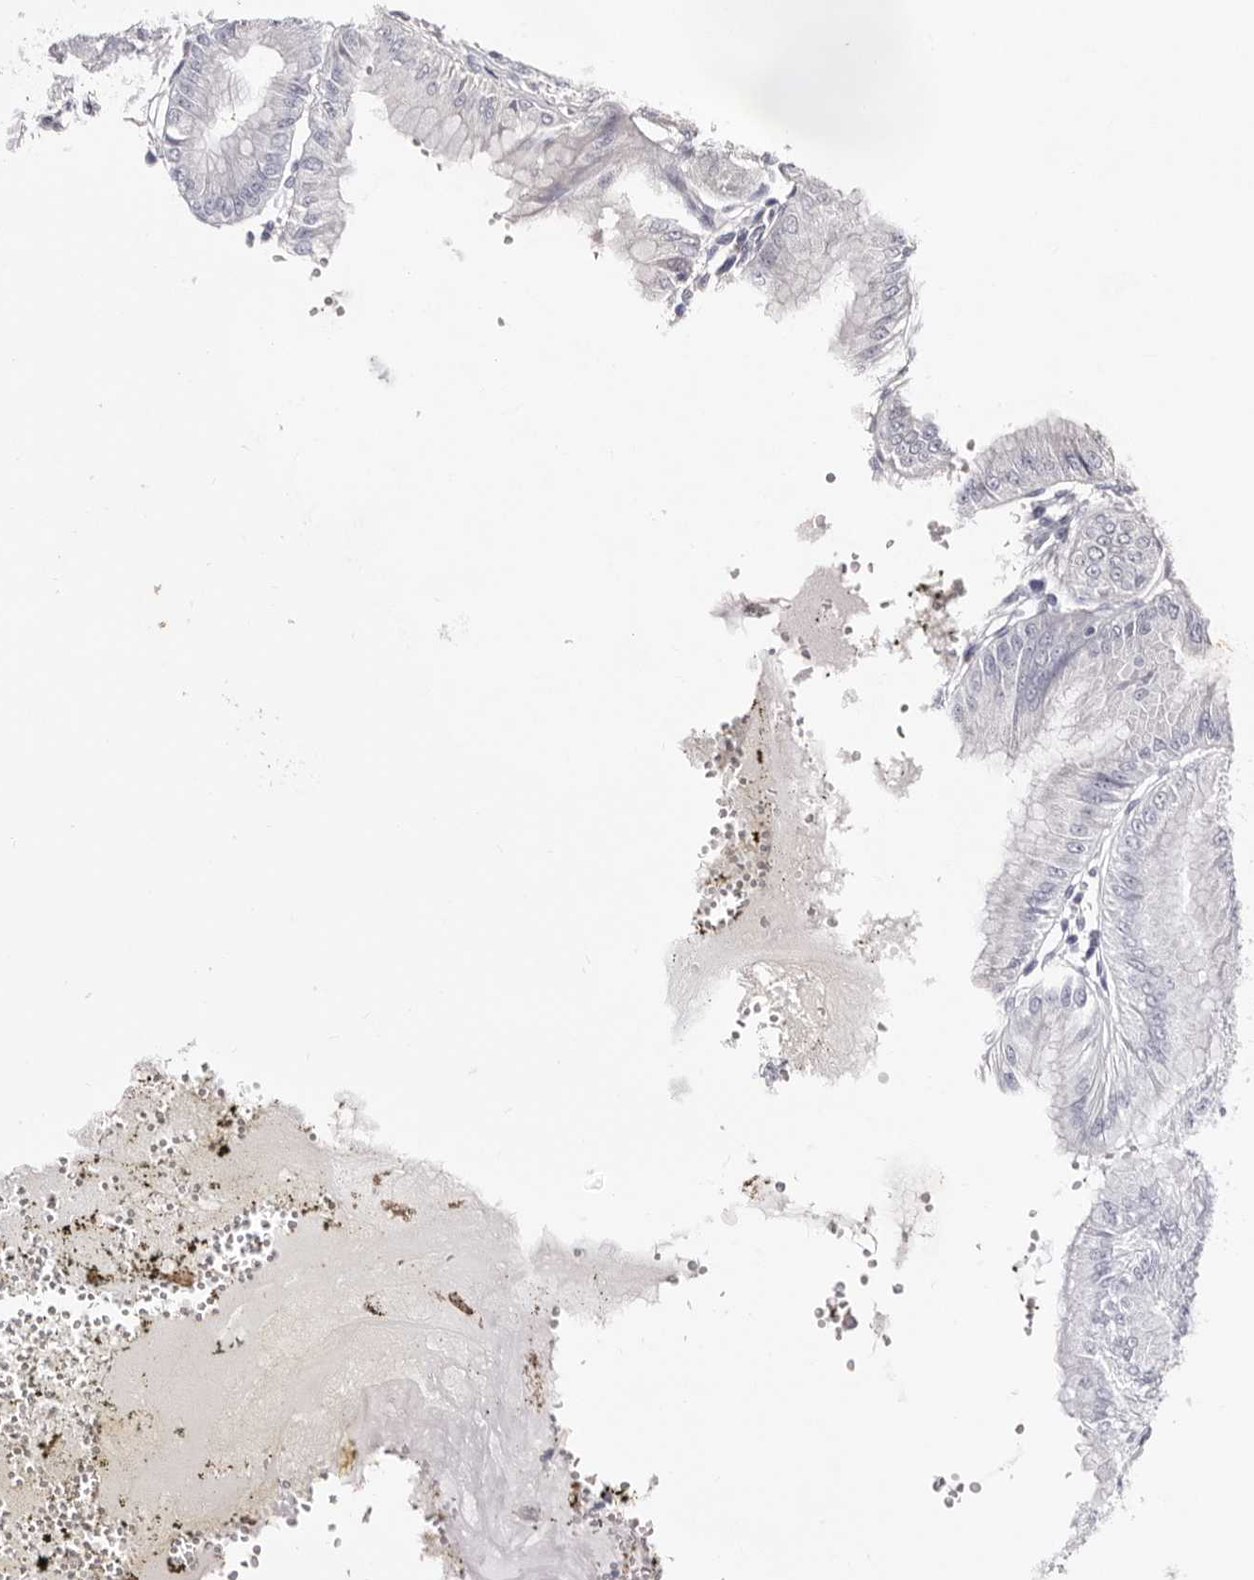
{"staining": {"intensity": "moderate", "quantity": "<25%", "location": "cytoplasmic/membranous"}, "tissue": "stomach", "cell_type": "Glandular cells", "image_type": "normal", "snomed": [{"axis": "morphology", "description": "Normal tissue, NOS"}, {"axis": "topography", "description": "Stomach, lower"}], "caption": "Immunohistochemistry (IHC) photomicrograph of benign human stomach stained for a protein (brown), which exhibits low levels of moderate cytoplasmic/membranous staining in approximately <25% of glandular cells.", "gene": "ACBD6", "patient": {"sex": "male", "age": 71}}